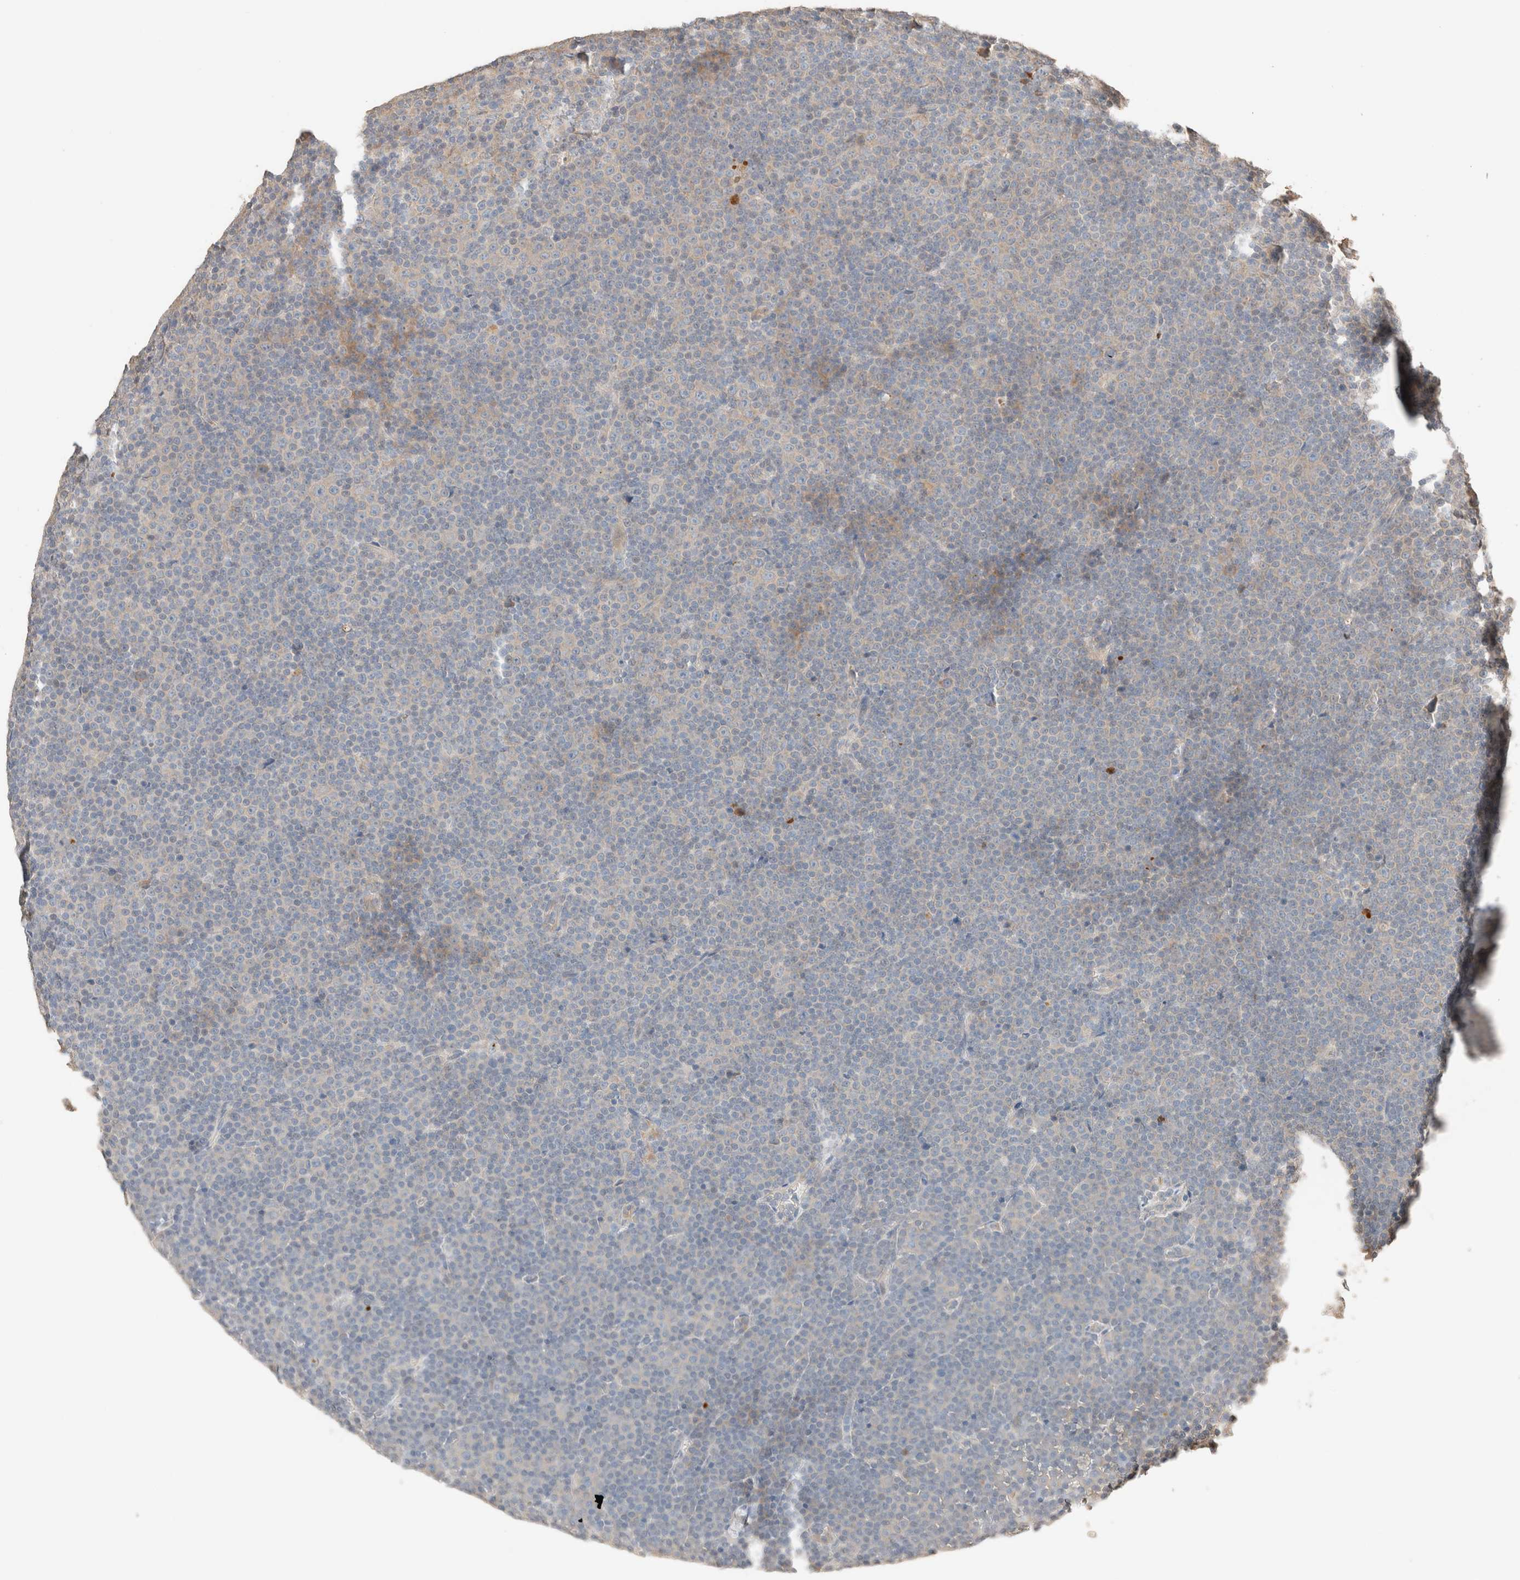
{"staining": {"intensity": "negative", "quantity": "none", "location": "none"}, "tissue": "lymphoma", "cell_type": "Tumor cells", "image_type": "cancer", "snomed": [{"axis": "morphology", "description": "Malignant lymphoma, non-Hodgkin's type, Low grade"}, {"axis": "topography", "description": "Lymph node"}], "caption": "A micrograph of human lymphoma is negative for staining in tumor cells. The staining was performed using DAB to visualize the protein expression in brown, while the nuclei were stained in blue with hematoxylin (Magnification: 20x).", "gene": "TUBD1", "patient": {"sex": "female", "age": 67}}